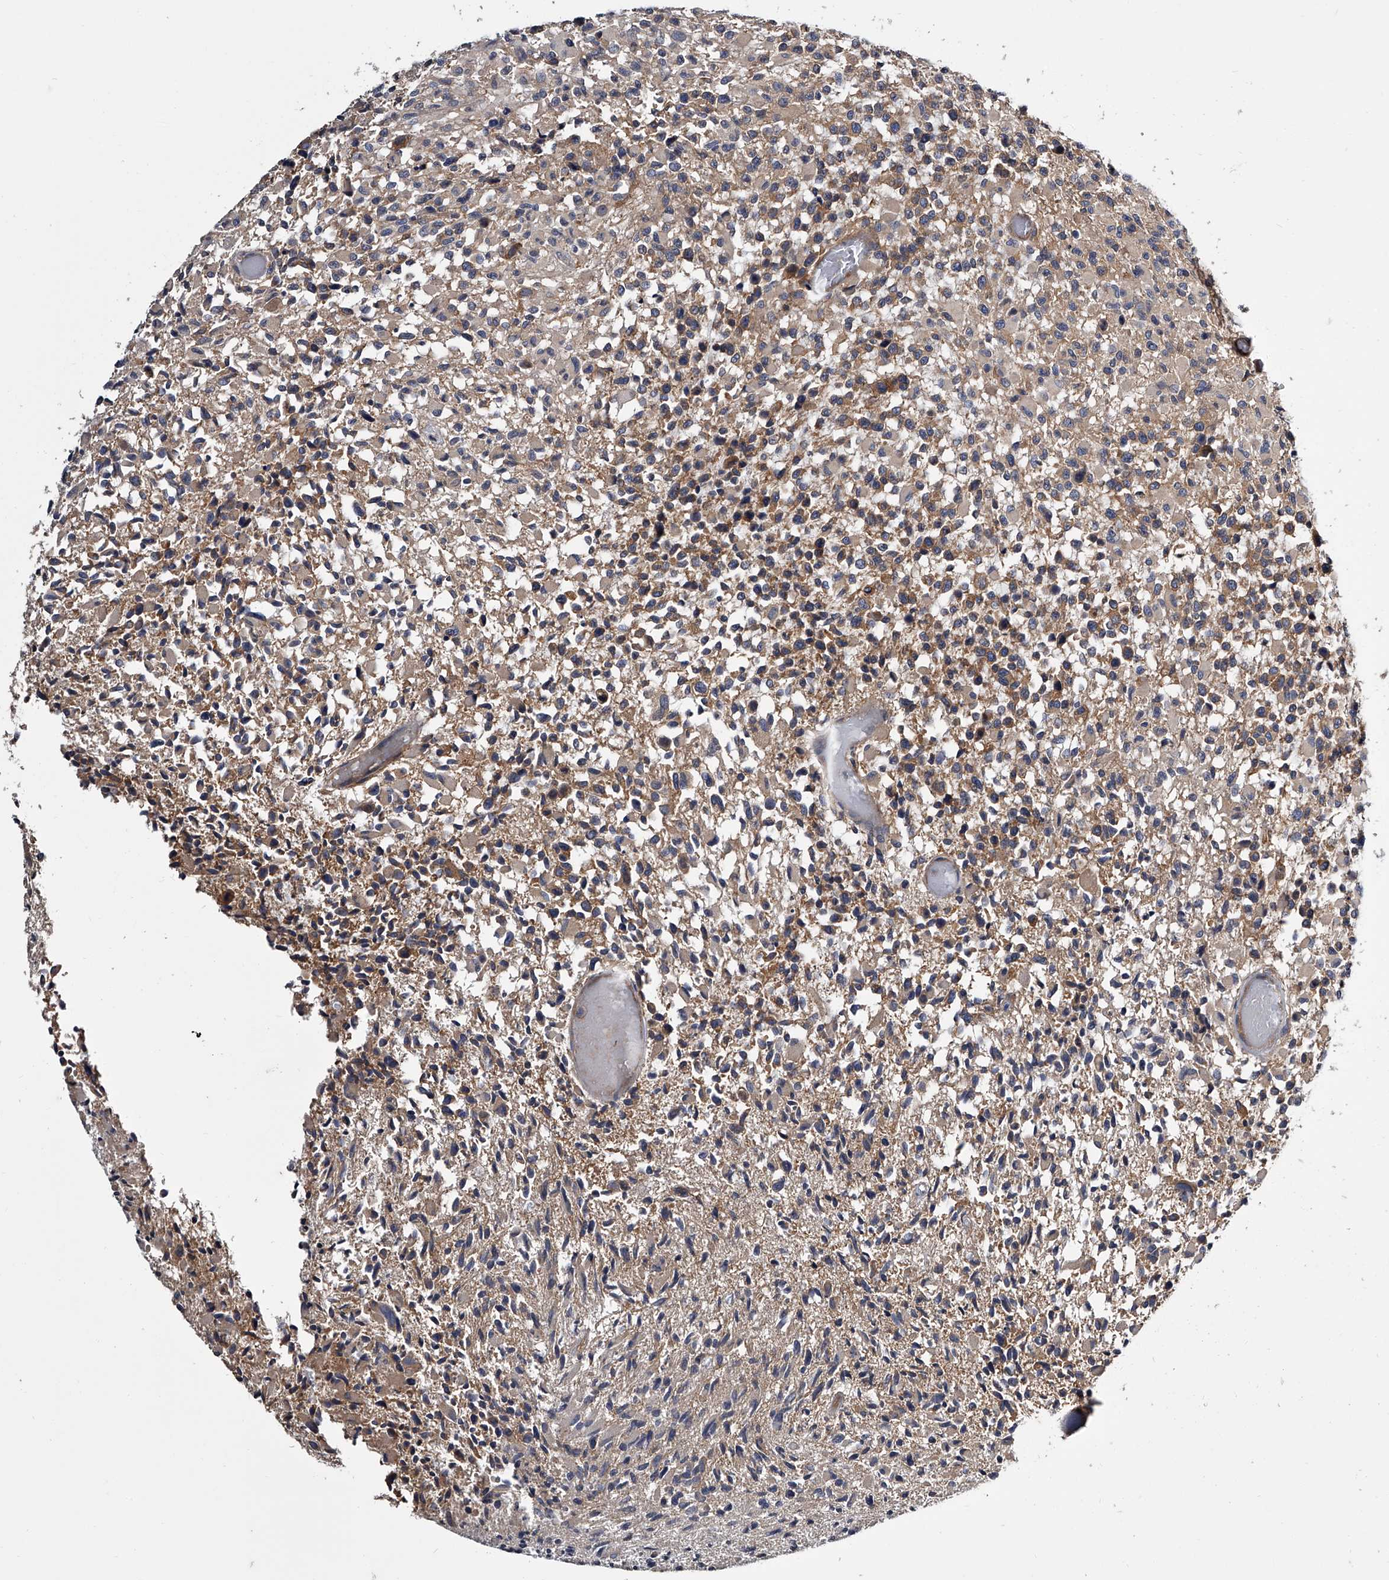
{"staining": {"intensity": "negative", "quantity": "none", "location": "none"}, "tissue": "glioma", "cell_type": "Tumor cells", "image_type": "cancer", "snomed": [{"axis": "morphology", "description": "Glioma, malignant, High grade"}, {"axis": "morphology", "description": "Glioblastoma, NOS"}, {"axis": "topography", "description": "Brain"}], "caption": "High magnification brightfield microscopy of high-grade glioma (malignant) stained with DAB (3,3'-diaminobenzidine) (brown) and counterstained with hematoxylin (blue): tumor cells show no significant staining.", "gene": "GAPVD1", "patient": {"sex": "male", "age": 60}}